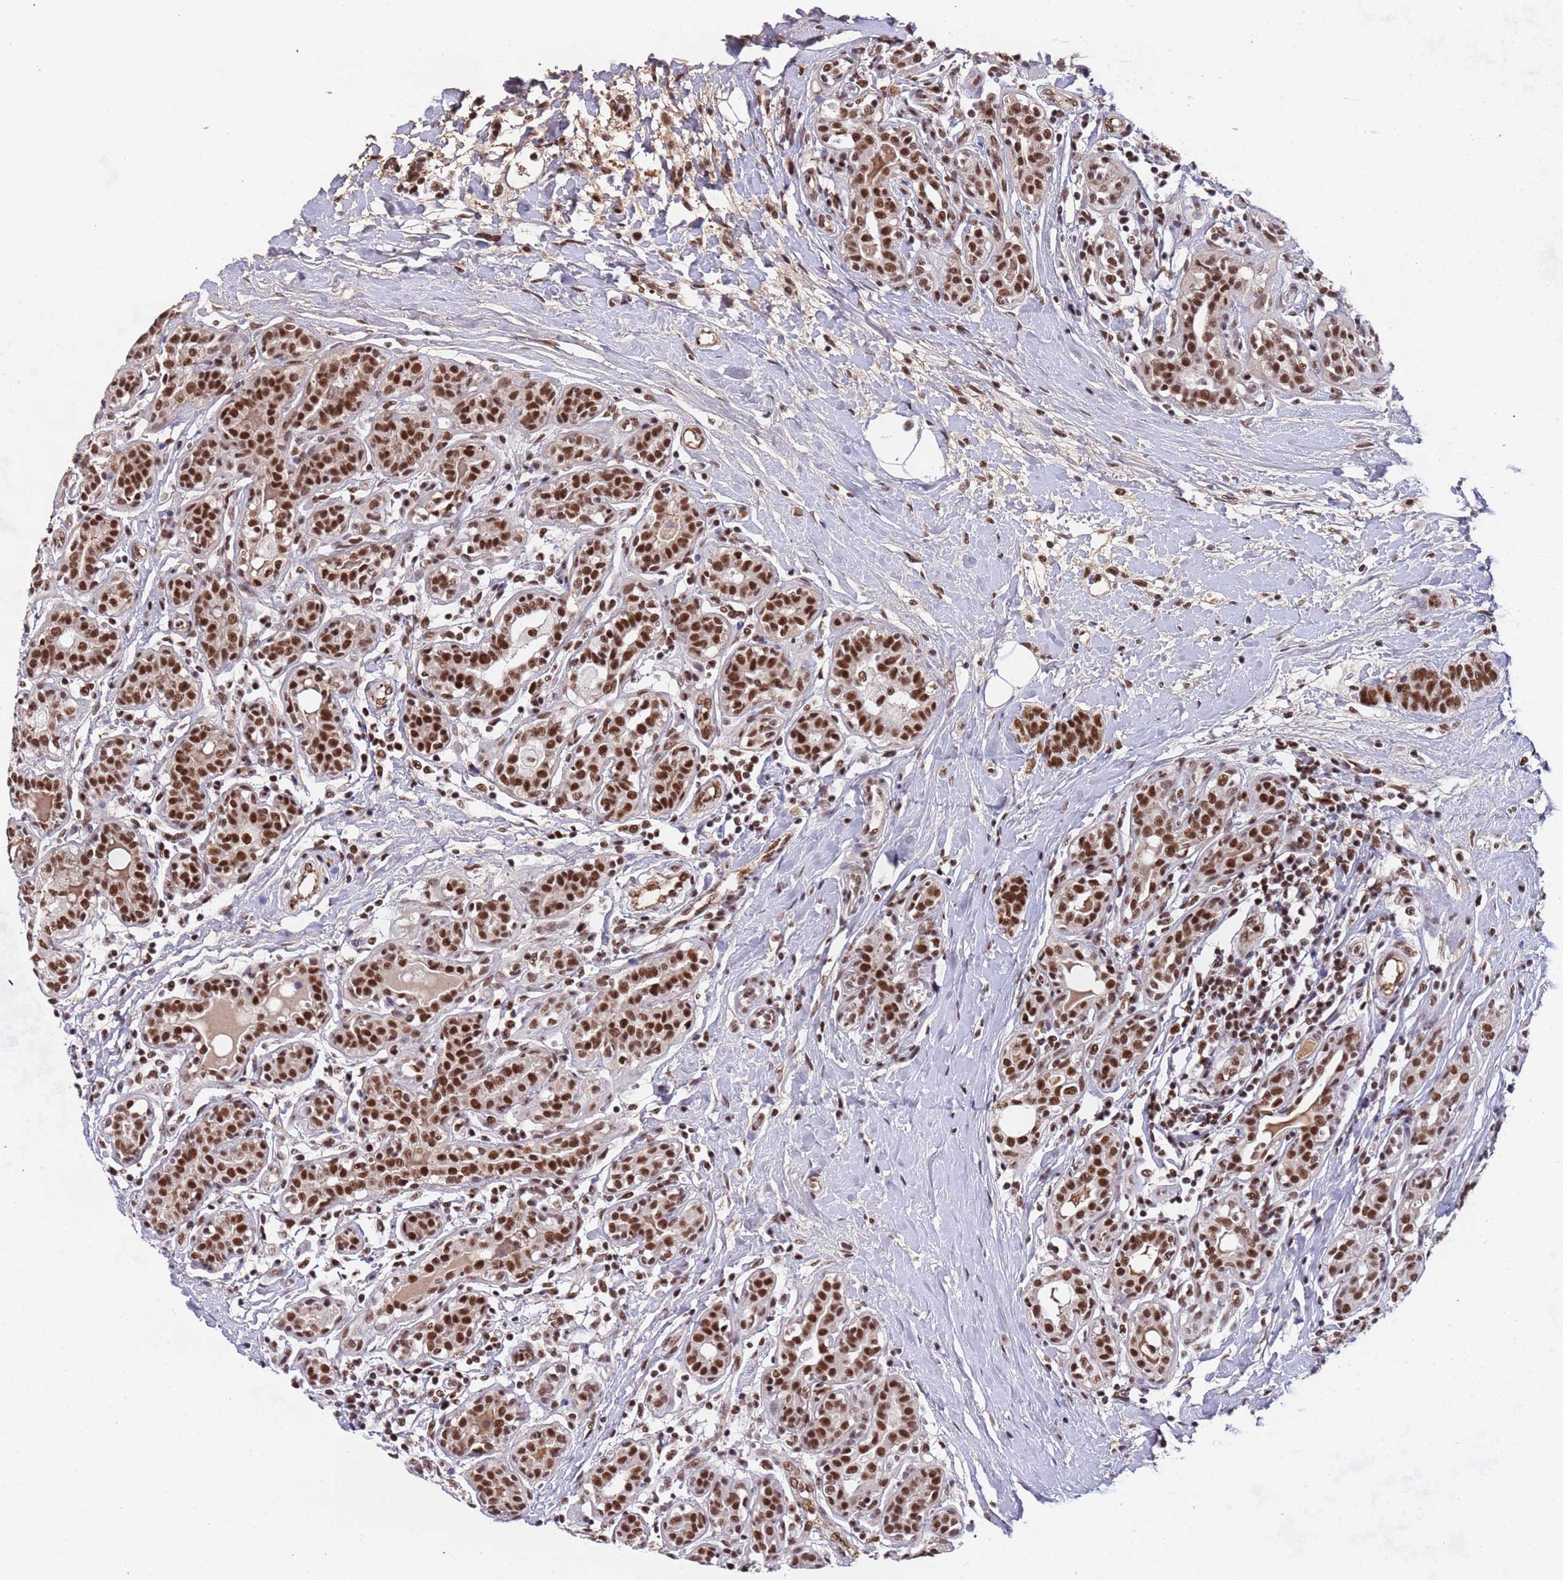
{"staining": {"intensity": "strong", "quantity": ">75%", "location": "nuclear"}, "tissue": "breast cancer", "cell_type": "Tumor cells", "image_type": "cancer", "snomed": [{"axis": "morphology", "description": "Duct carcinoma"}, {"axis": "topography", "description": "Breast"}], "caption": "Immunohistochemical staining of breast cancer (infiltrating ductal carcinoma) shows high levels of strong nuclear protein positivity in approximately >75% of tumor cells. Immunohistochemistry (ihc) stains the protein in brown and the nuclei are stained blue.", "gene": "SRRT", "patient": {"sex": "female", "age": 40}}